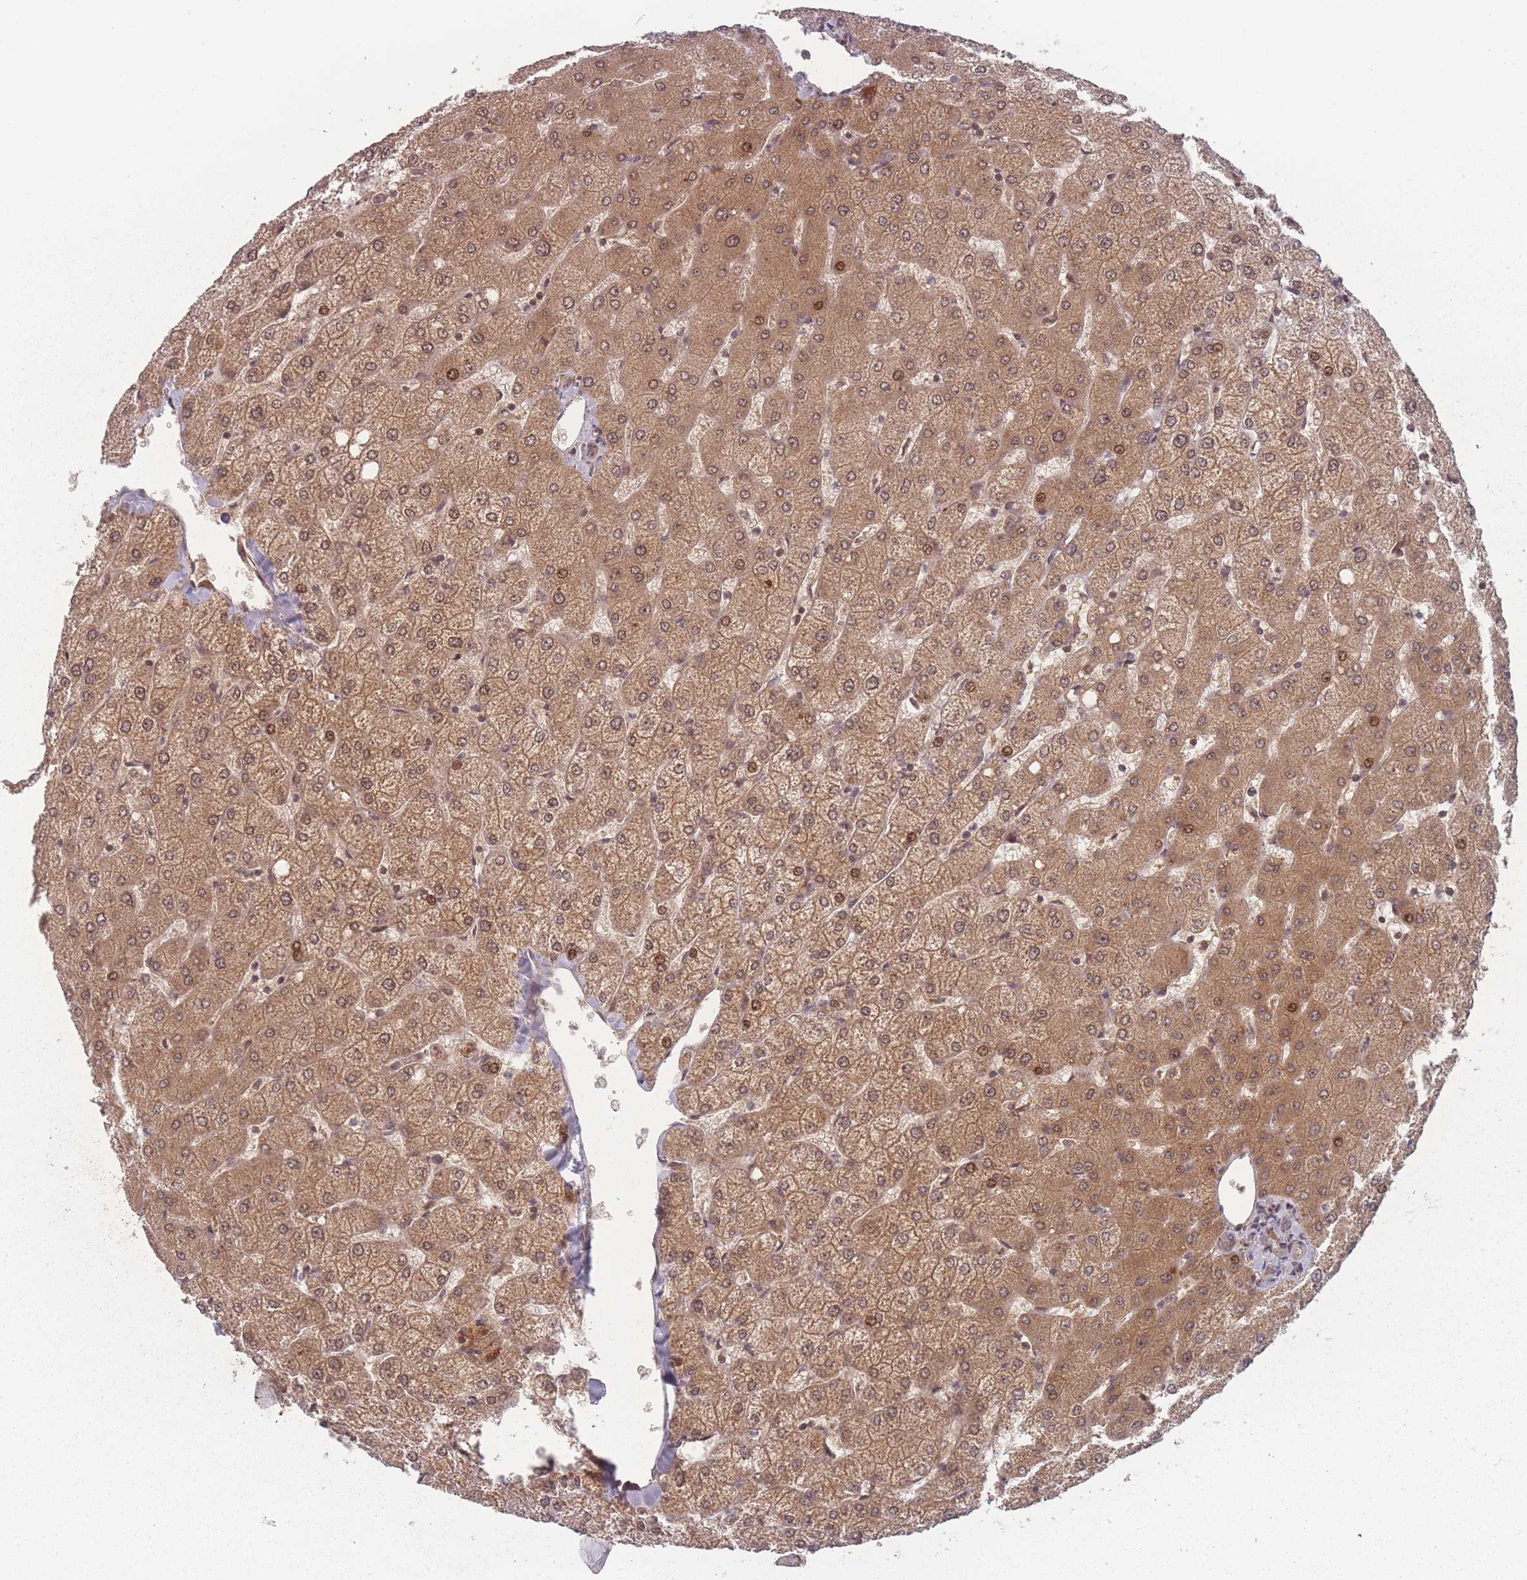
{"staining": {"intensity": "weak", "quantity": ">75%", "location": "cytoplasmic/membranous"}, "tissue": "liver", "cell_type": "Cholangiocytes", "image_type": "normal", "snomed": [{"axis": "morphology", "description": "Normal tissue, NOS"}, {"axis": "topography", "description": "Liver"}], "caption": "The photomicrograph displays staining of normal liver, revealing weak cytoplasmic/membranous protein staining (brown color) within cholangiocytes.", "gene": "HAGH", "patient": {"sex": "female", "age": 54}}